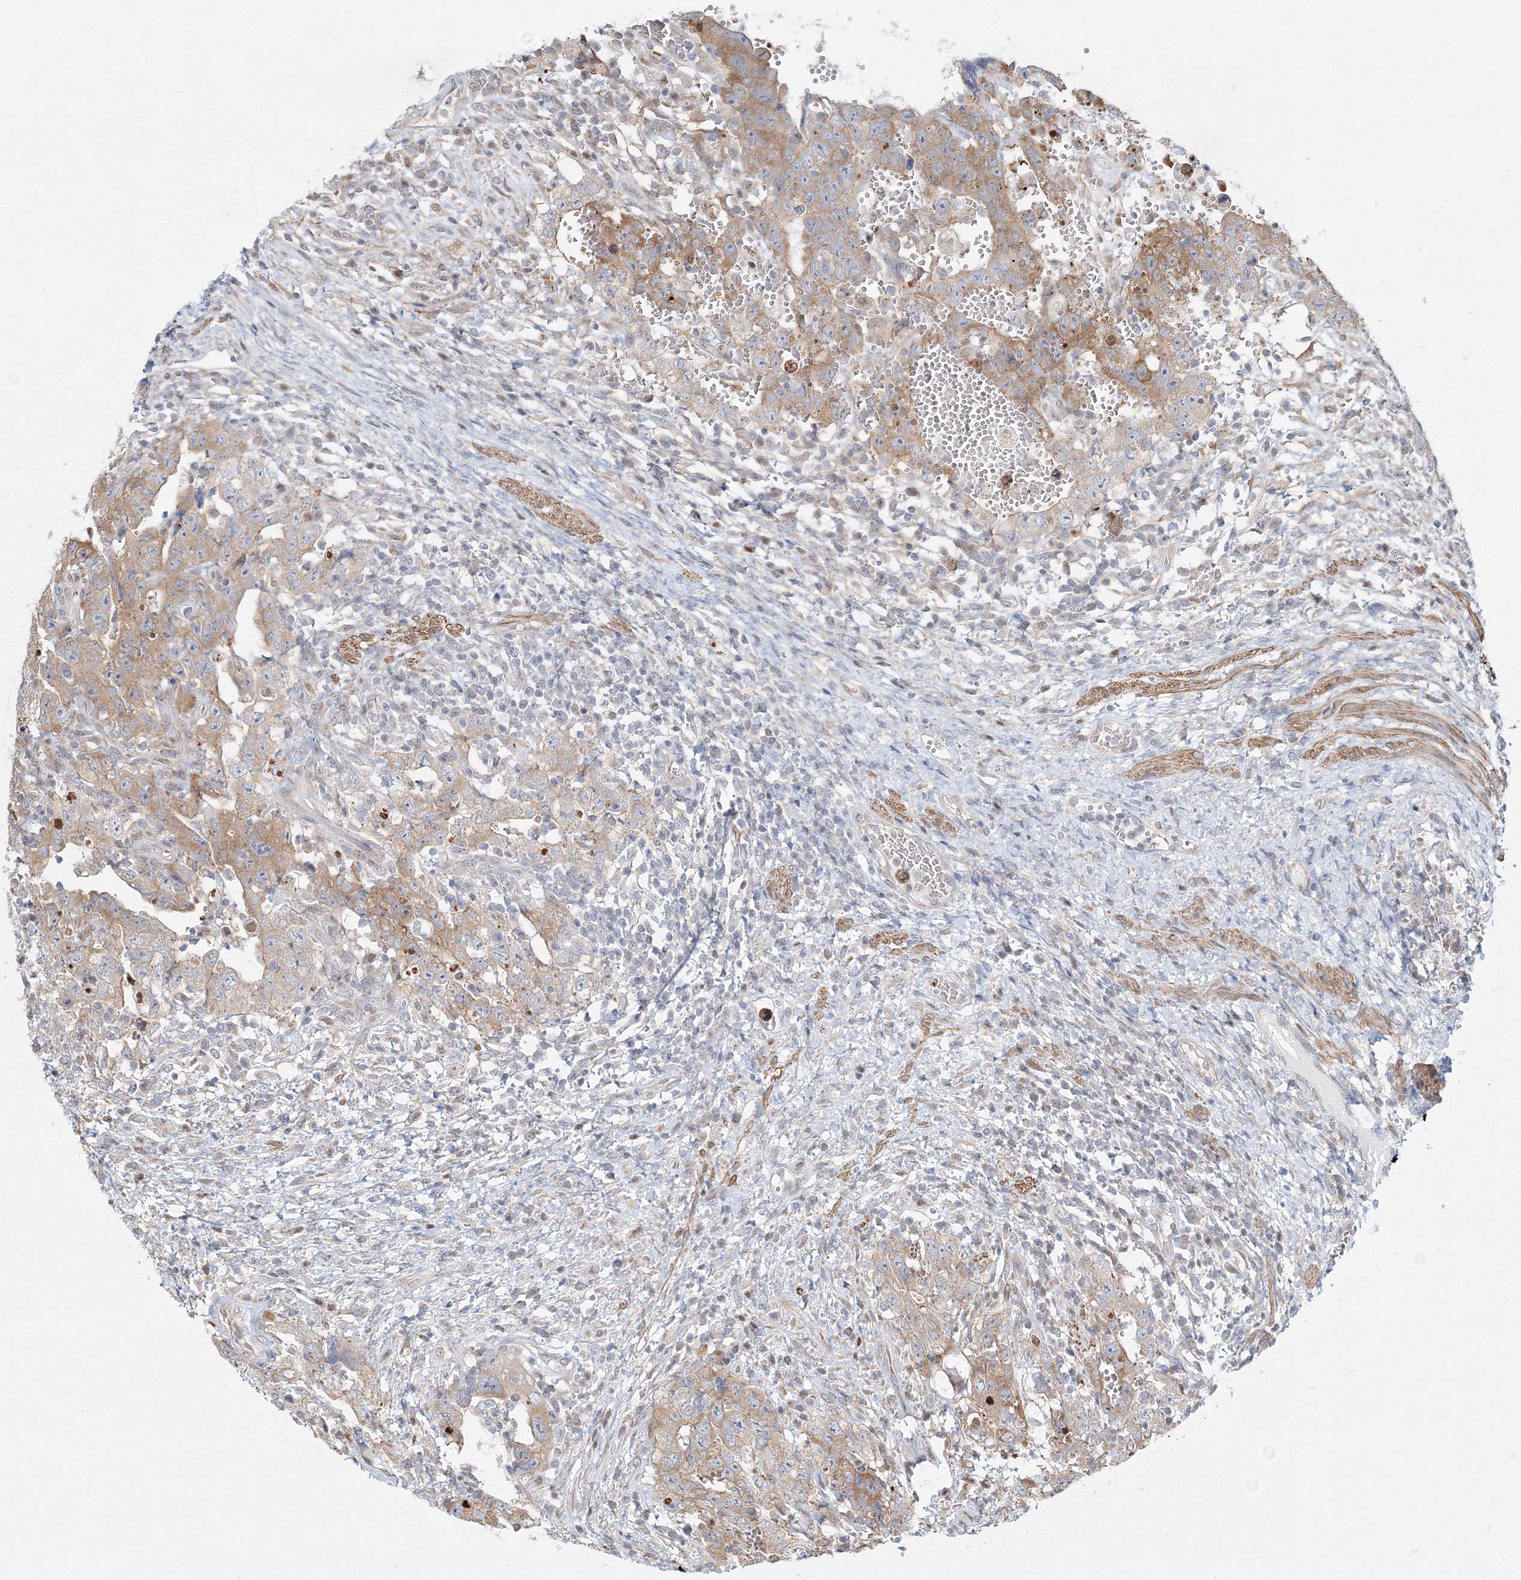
{"staining": {"intensity": "moderate", "quantity": "25%-75%", "location": "cytoplasmic/membranous"}, "tissue": "testis cancer", "cell_type": "Tumor cells", "image_type": "cancer", "snomed": [{"axis": "morphology", "description": "Carcinoma, Embryonal, NOS"}, {"axis": "topography", "description": "Testis"}], "caption": "The histopathology image shows a brown stain indicating the presence of a protein in the cytoplasmic/membranous of tumor cells in testis embryonal carcinoma.", "gene": "ARHGAP21", "patient": {"sex": "male", "age": 26}}